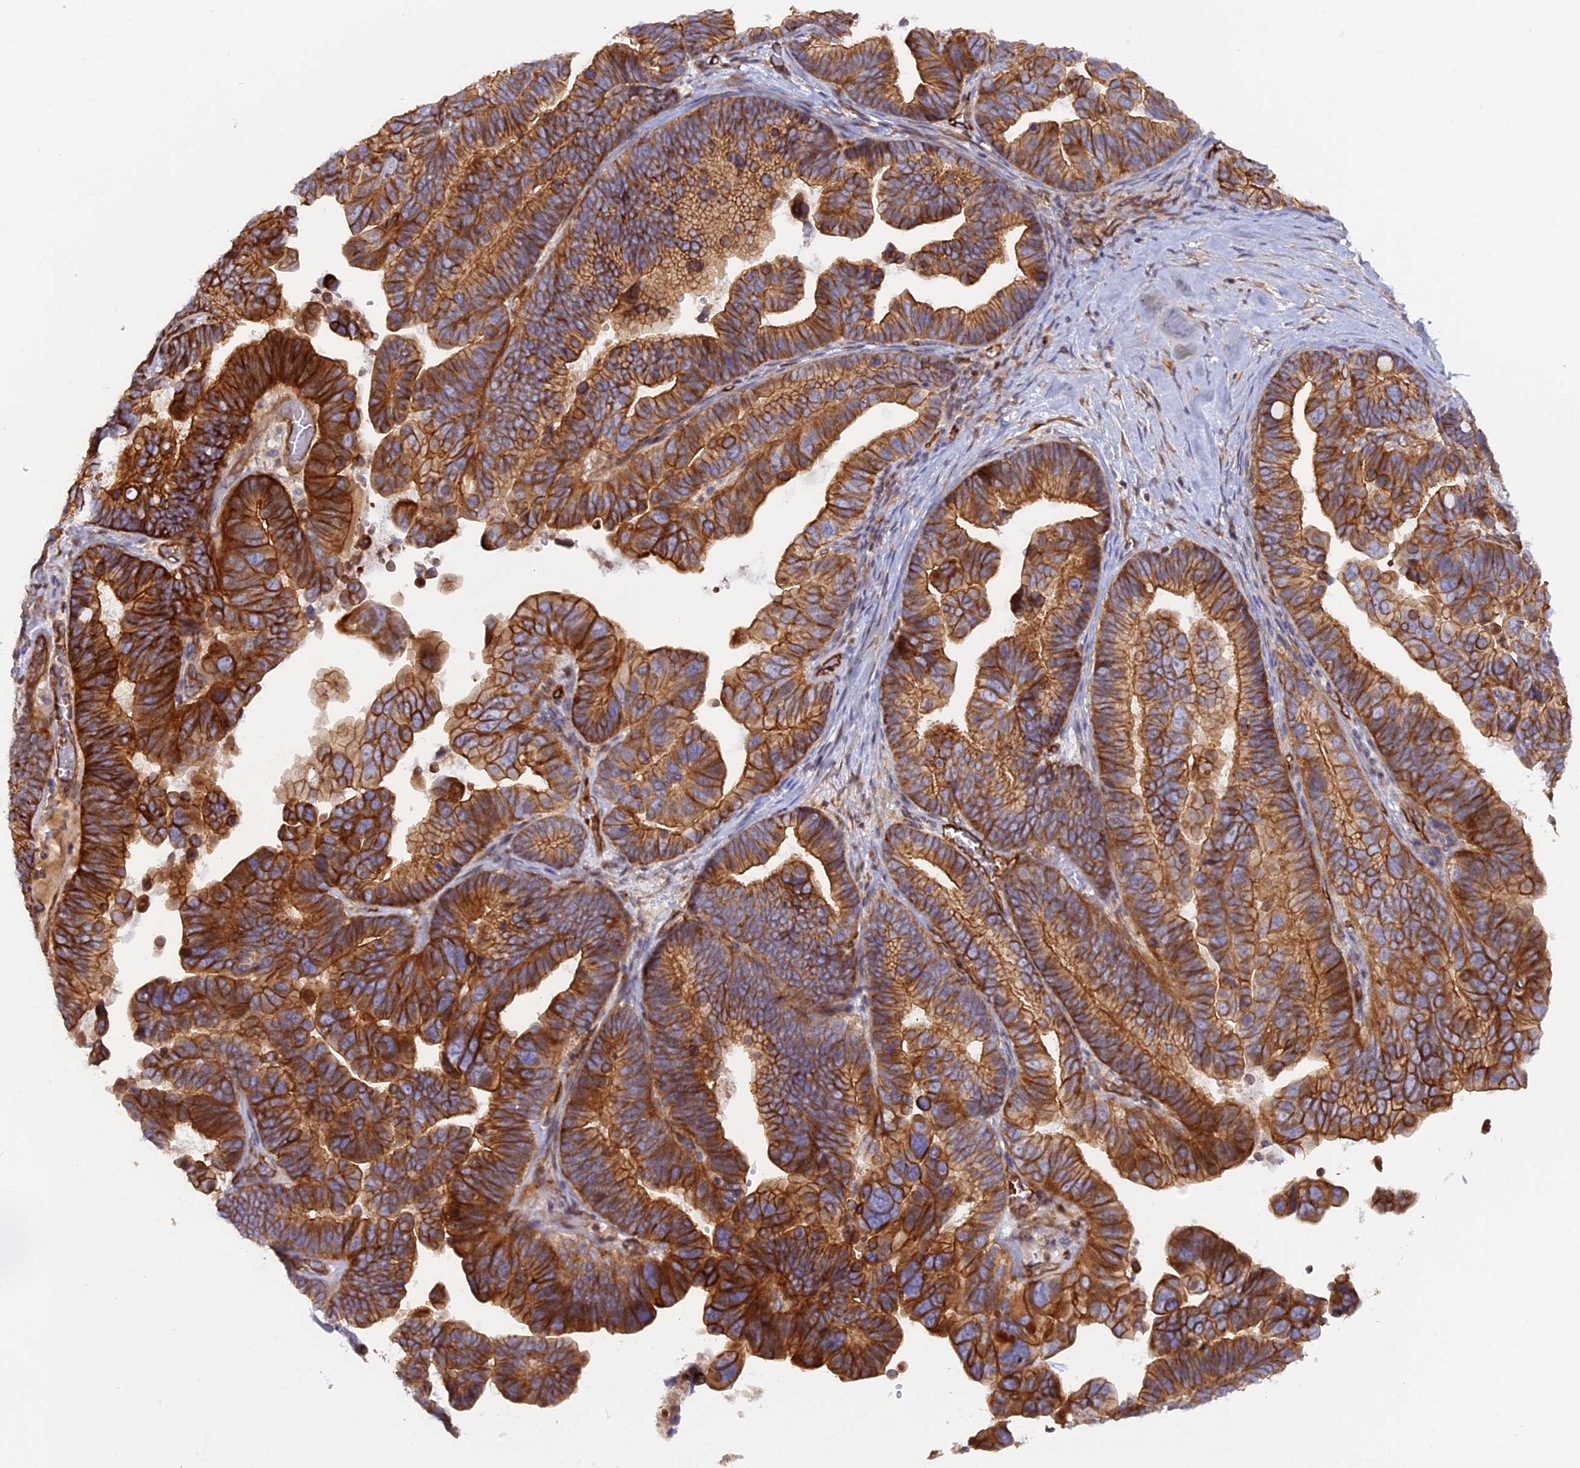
{"staining": {"intensity": "strong", "quantity": ">75%", "location": "cytoplasmic/membranous"}, "tissue": "ovarian cancer", "cell_type": "Tumor cells", "image_type": "cancer", "snomed": [{"axis": "morphology", "description": "Cystadenocarcinoma, serous, NOS"}, {"axis": "topography", "description": "Ovary"}], "caption": "Ovarian cancer (serous cystadenocarcinoma) stained for a protein (brown) shows strong cytoplasmic/membranous positive expression in about >75% of tumor cells.", "gene": "CNBD2", "patient": {"sex": "female", "age": 56}}